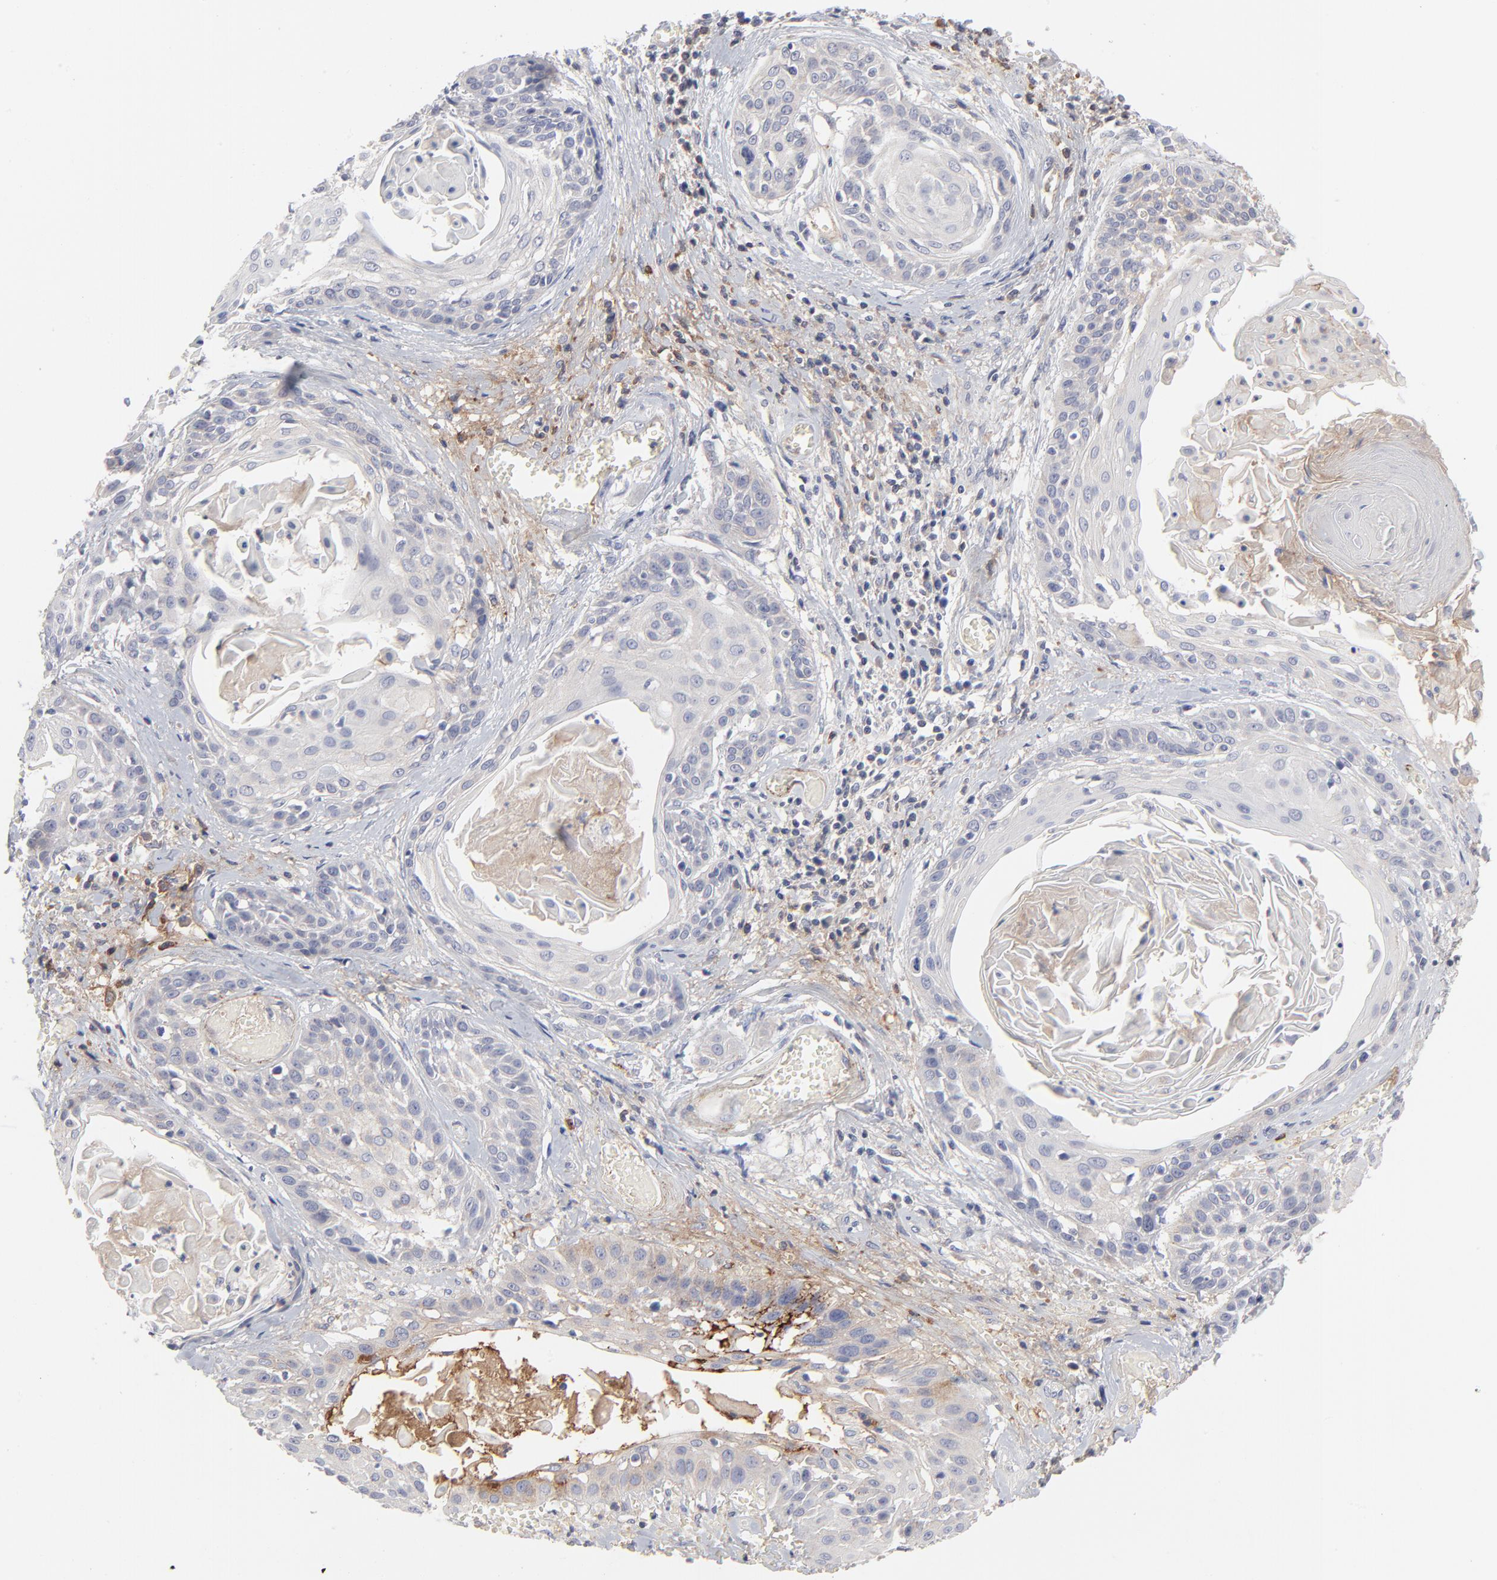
{"staining": {"intensity": "moderate", "quantity": "<25%", "location": "cytoplasmic/membranous"}, "tissue": "cervical cancer", "cell_type": "Tumor cells", "image_type": "cancer", "snomed": [{"axis": "morphology", "description": "Squamous cell carcinoma, NOS"}, {"axis": "topography", "description": "Cervix"}], "caption": "The micrograph exhibits staining of squamous cell carcinoma (cervical), revealing moderate cytoplasmic/membranous protein expression (brown color) within tumor cells.", "gene": "CCR3", "patient": {"sex": "female", "age": 57}}